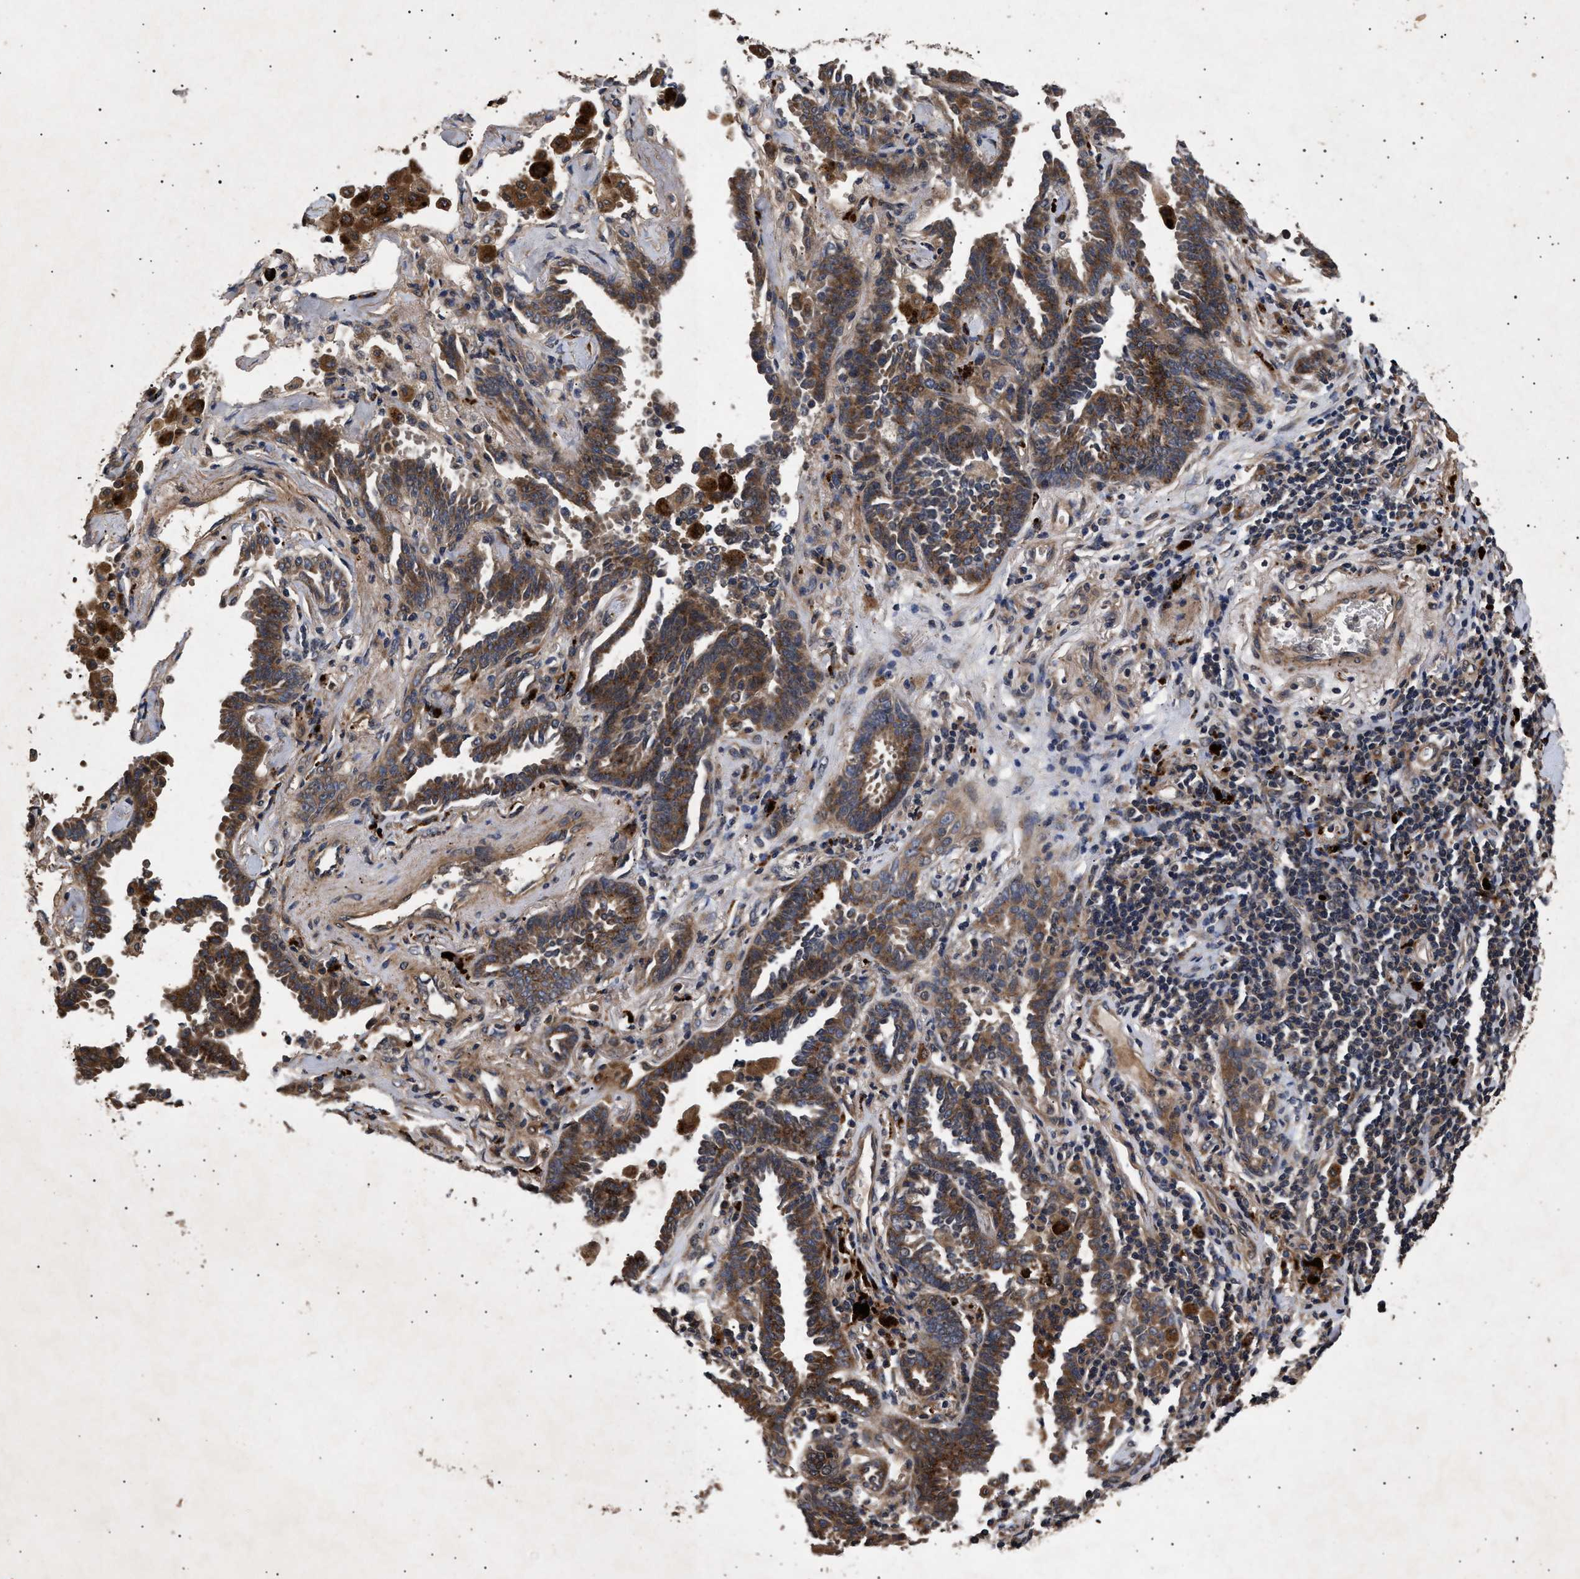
{"staining": {"intensity": "moderate", "quantity": ">75%", "location": "cytoplasmic/membranous"}, "tissue": "lung cancer", "cell_type": "Tumor cells", "image_type": "cancer", "snomed": [{"axis": "morphology", "description": "Adenocarcinoma, NOS"}, {"axis": "topography", "description": "Lung"}], "caption": "IHC histopathology image of neoplastic tissue: human lung cancer (adenocarcinoma) stained using immunohistochemistry (IHC) reveals medium levels of moderate protein expression localized specifically in the cytoplasmic/membranous of tumor cells, appearing as a cytoplasmic/membranous brown color.", "gene": "ITGB5", "patient": {"sex": "female", "age": 64}}